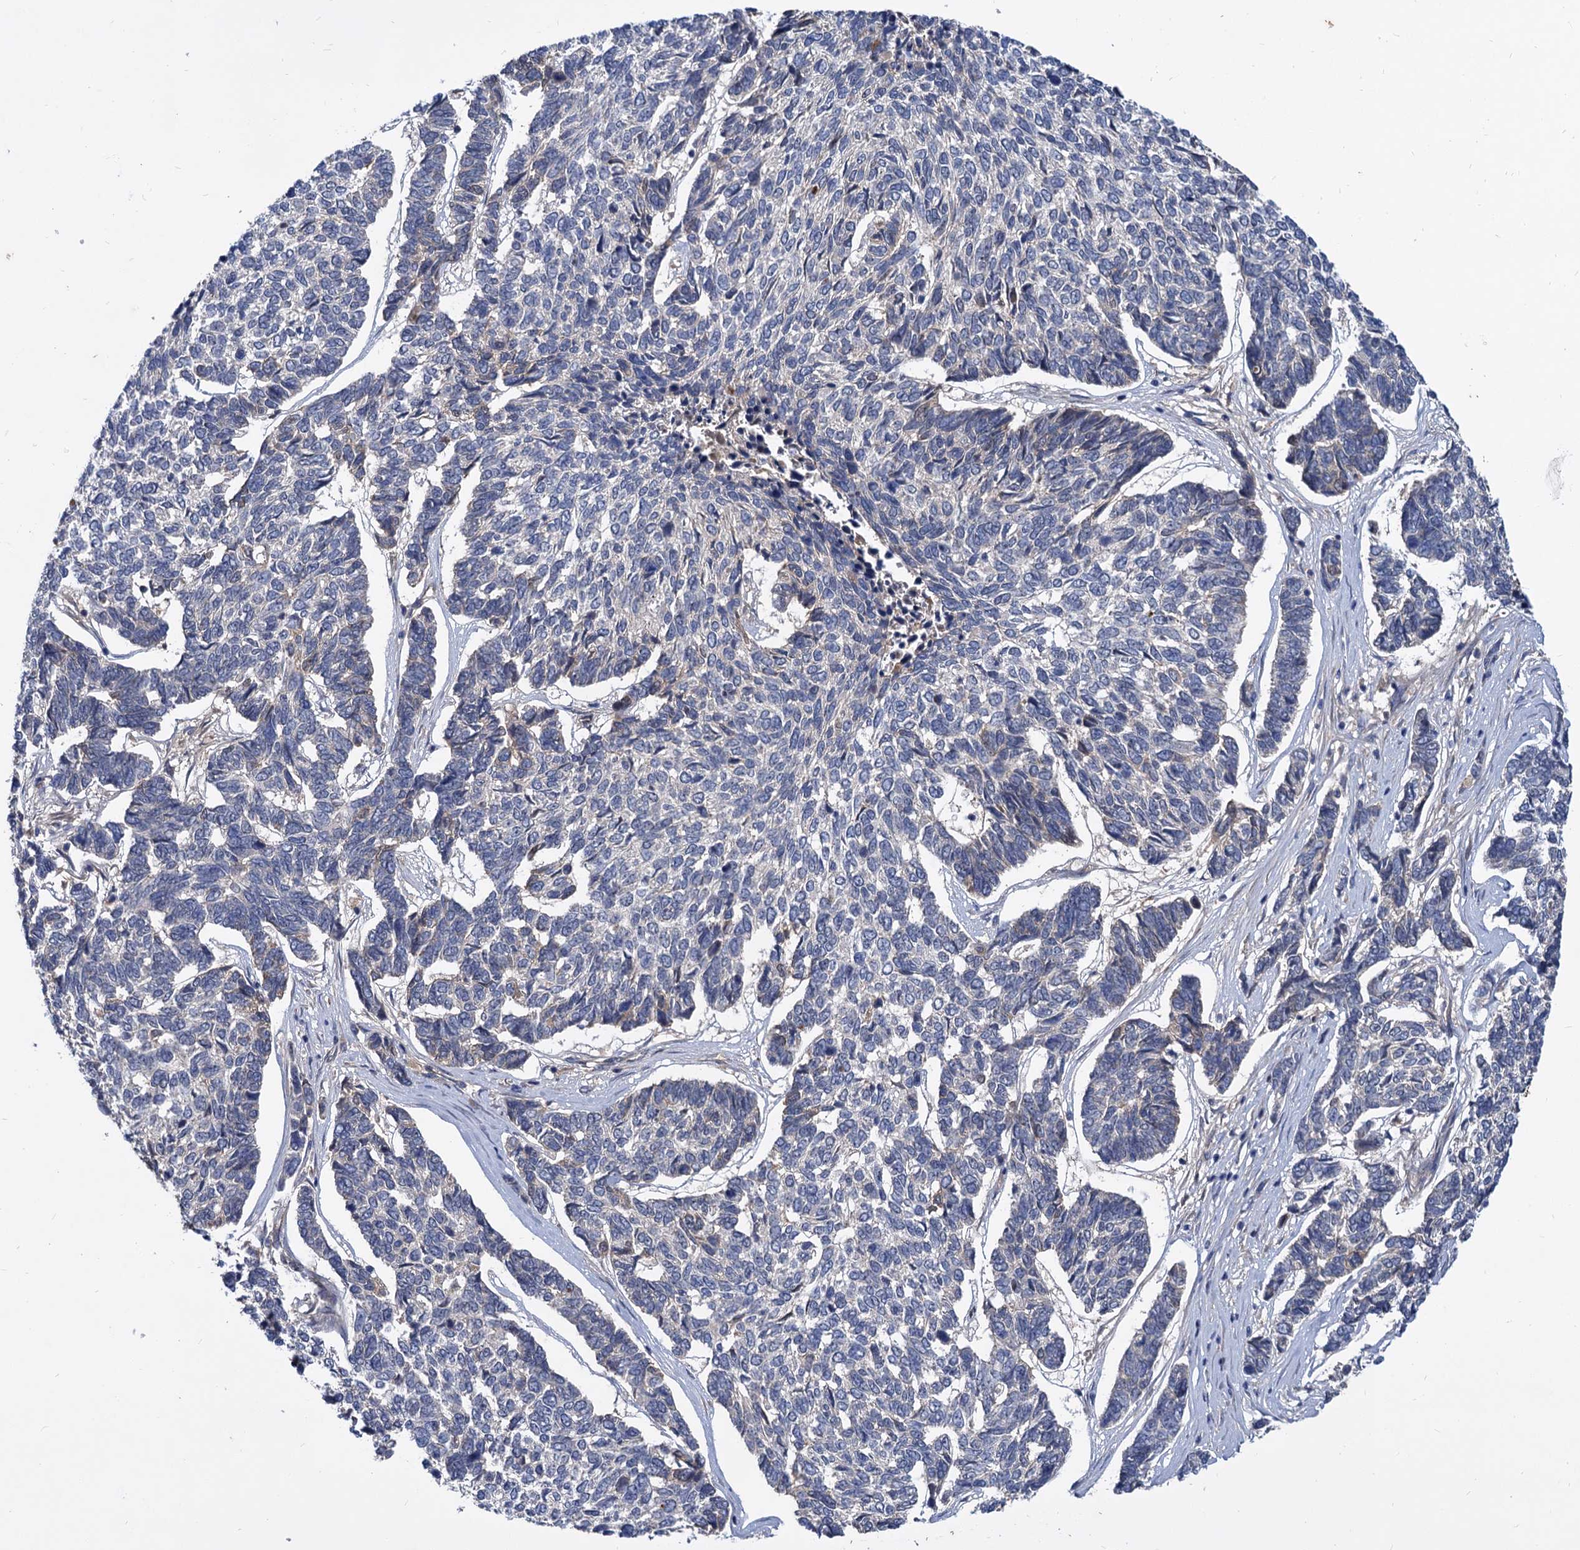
{"staining": {"intensity": "negative", "quantity": "none", "location": "none"}, "tissue": "skin cancer", "cell_type": "Tumor cells", "image_type": "cancer", "snomed": [{"axis": "morphology", "description": "Basal cell carcinoma"}, {"axis": "topography", "description": "Skin"}], "caption": "Histopathology image shows no significant protein staining in tumor cells of basal cell carcinoma (skin). (IHC, brightfield microscopy, high magnification).", "gene": "SNX15", "patient": {"sex": "female", "age": 65}}